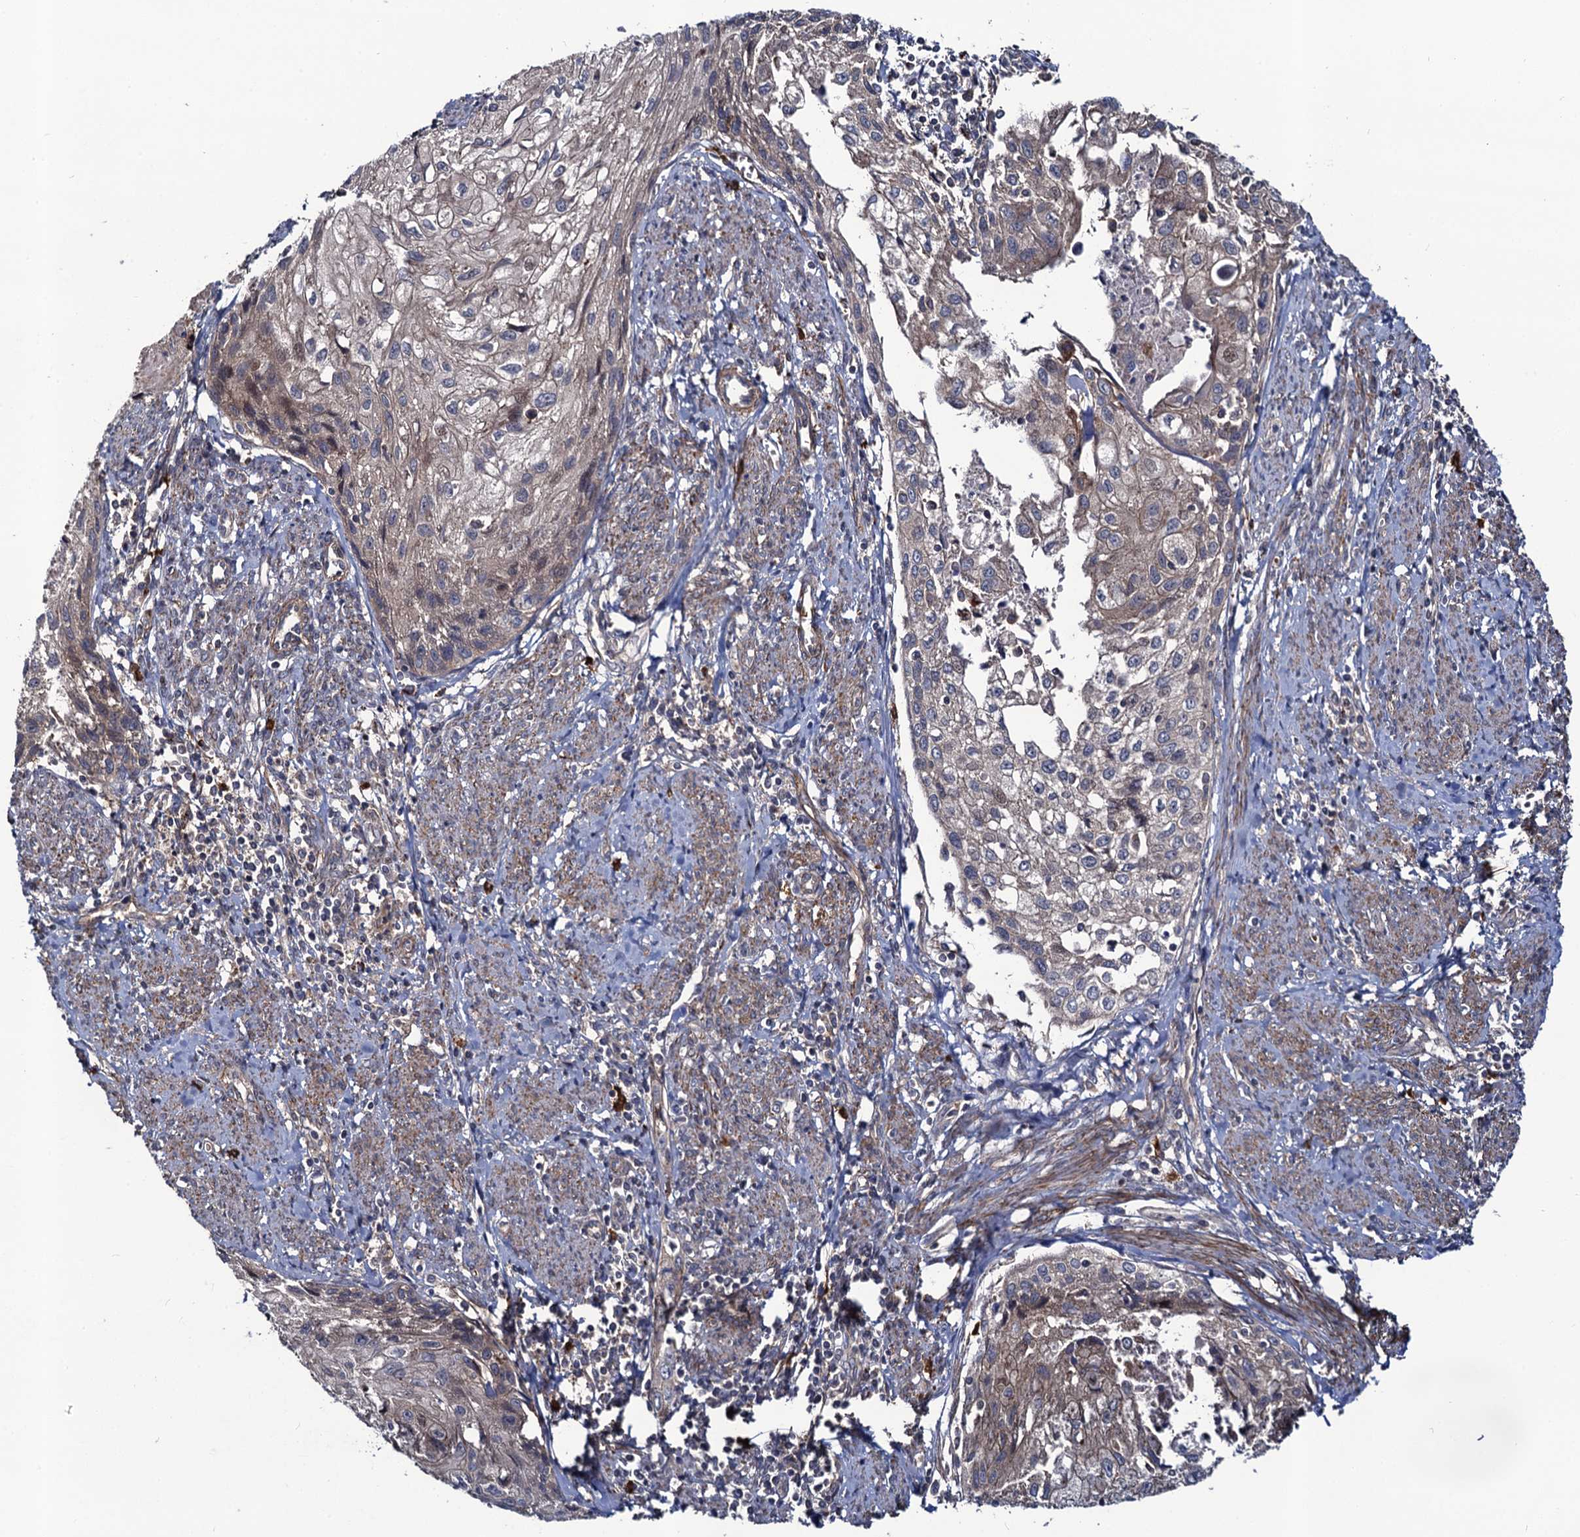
{"staining": {"intensity": "weak", "quantity": "<25%", "location": "cytoplasmic/membranous"}, "tissue": "cervical cancer", "cell_type": "Tumor cells", "image_type": "cancer", "snomed": [{"axis": "morphology", "description": "Squamous cell carcinoma, NOS"}, {"axis": "topography", "description": "Cervix"}], "caption": "IHC of cervical squamous cell carcinoma demonstrates no positivity in tumor cells.", "gene": "KXD1", "patient": {"sex": "female", "age": 67}}